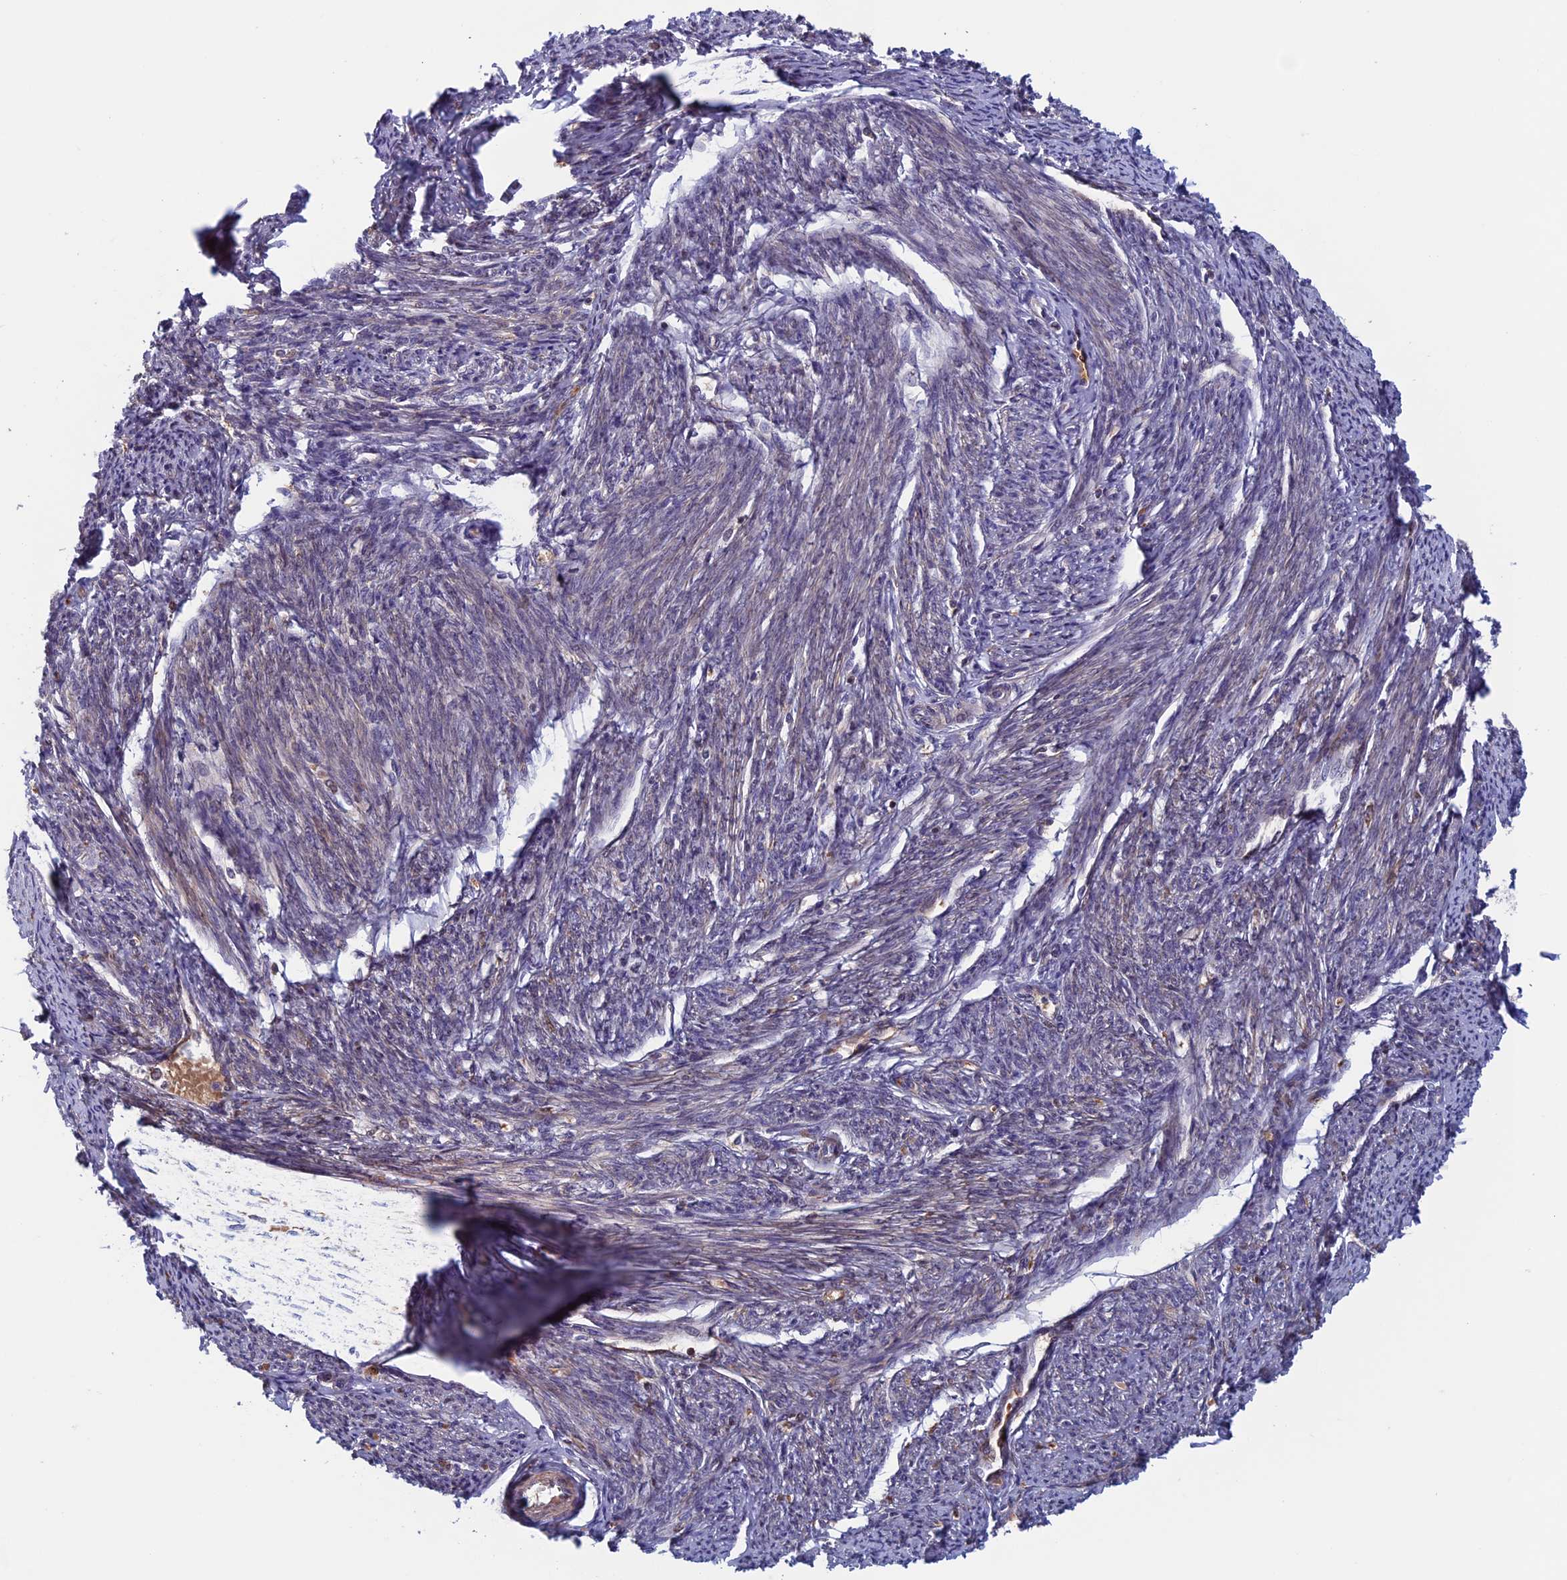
{"staining": {"intensity": "moderate", "quantity": "25%-75%", "location": "cytoplasmic/membranous"}, "tissue": "smooth muscle", "cell_type": "Smooth muscle cells", "image_type": "normal", "snomed": [{"axis": "morphology", "description": "Normal tissue, NOS"}, {"axis": "topography", "description": "Smooth muscle"}, {"axis": "topography", "description": "Uterus"}], "caption": "Protein positivity by IHC reveals moderate cytoplasmic/membranous positivity in about 25%-75% of smooth muscle cells in unremarkable smooth muscle.", "gene": "FADS1", "patient": {"sex": "female", "age": 59}}